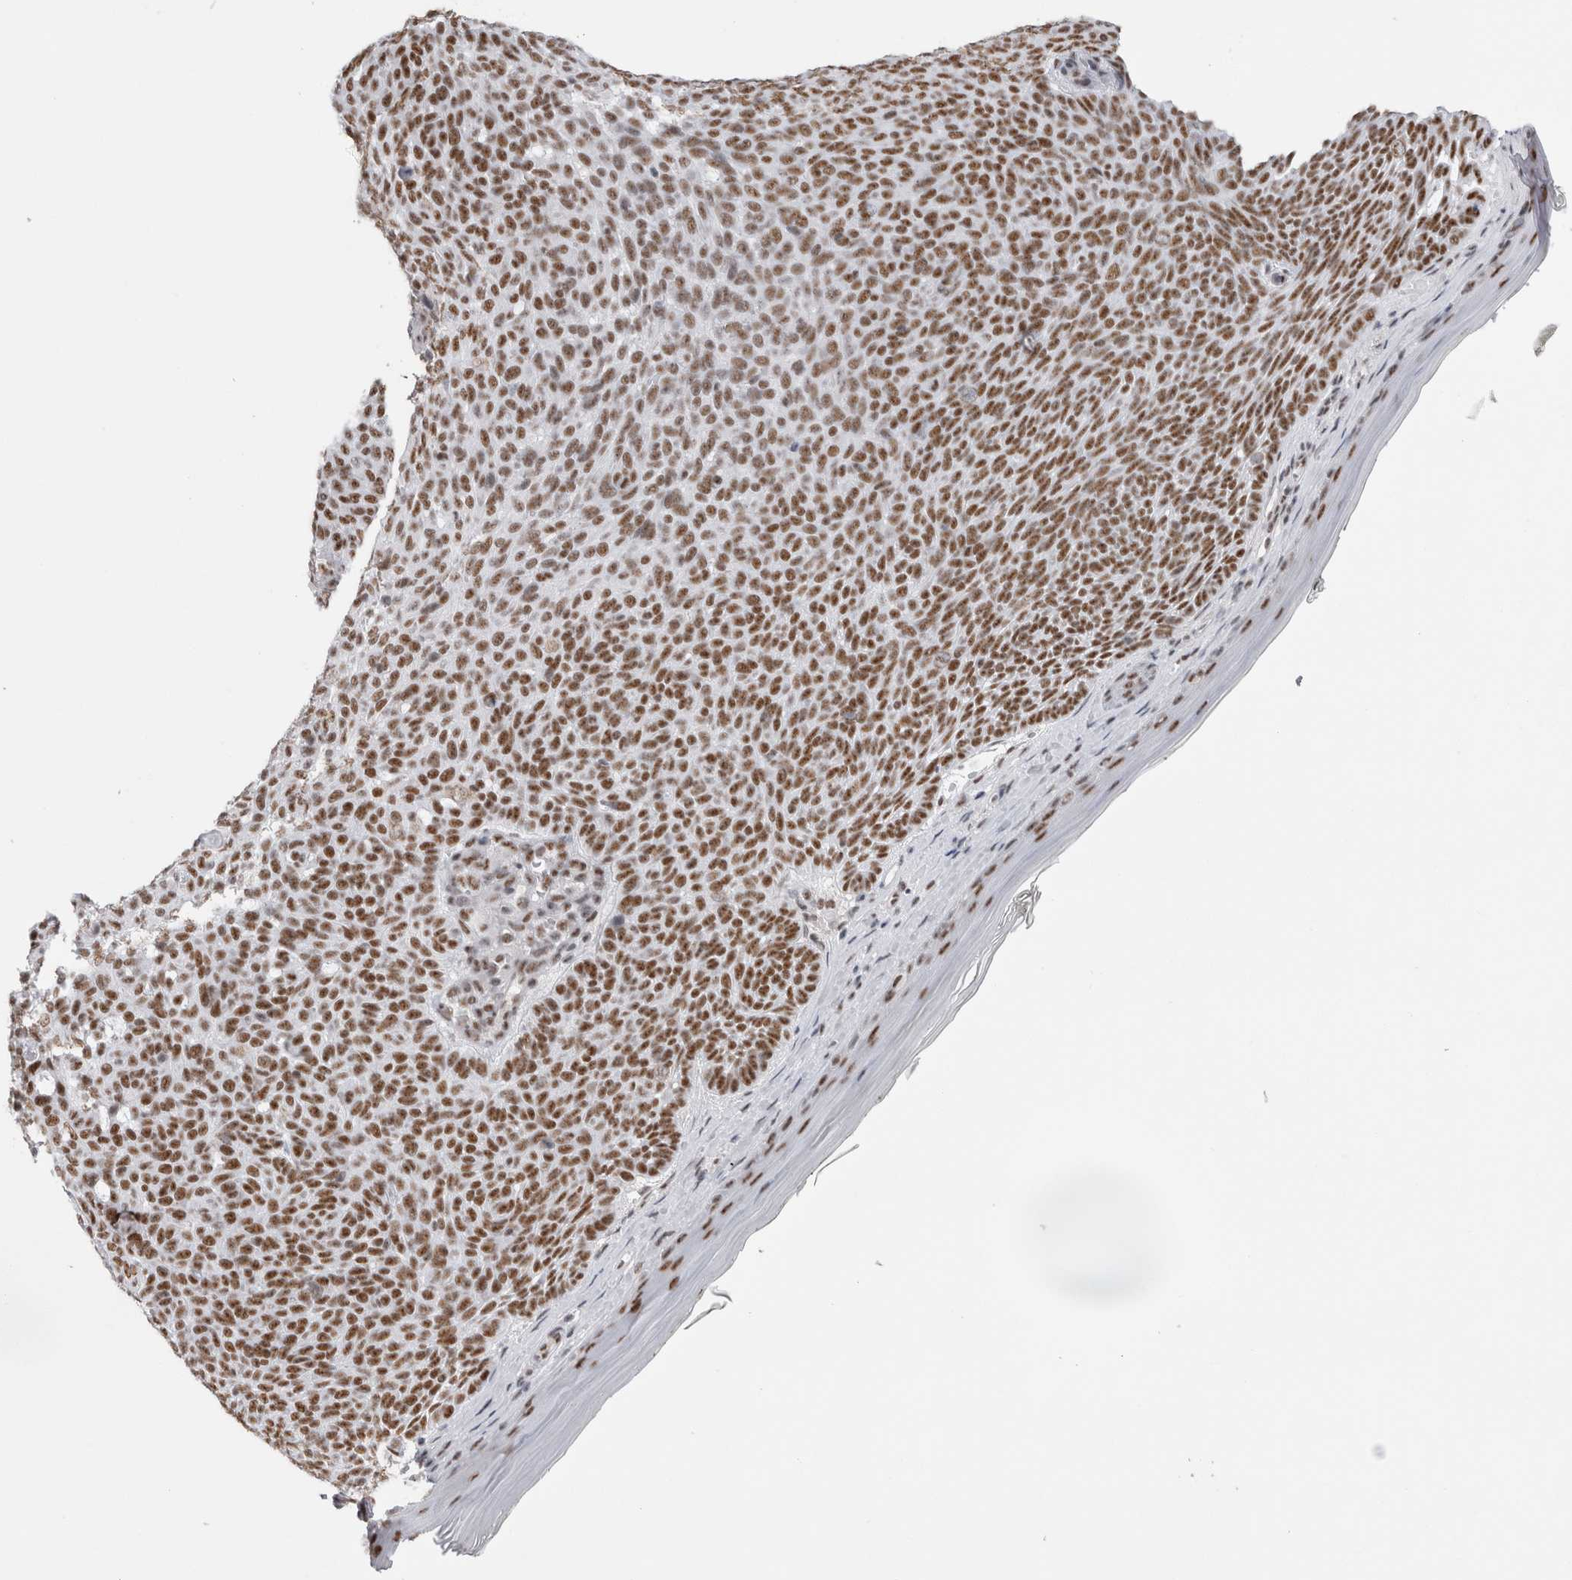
{"staining": {"intensity": "strong", "quantity": ">75%", "location": "nuclear"}, "tissue": "skin cancer", "cell_type": "Tumor cells", "image_type": "cancer", "snomed": [{"axis": "morphology", "description": "Basal cell carcinoma"}, {"axis": "topography", "description": "Skin"}], "caption": "Basal cell carcinoma (skin) stained for a protein exhibits strong nuclear positivity in tumor cells.", "gene": "API5", "patient": {"sex": "male", "age": 61}}